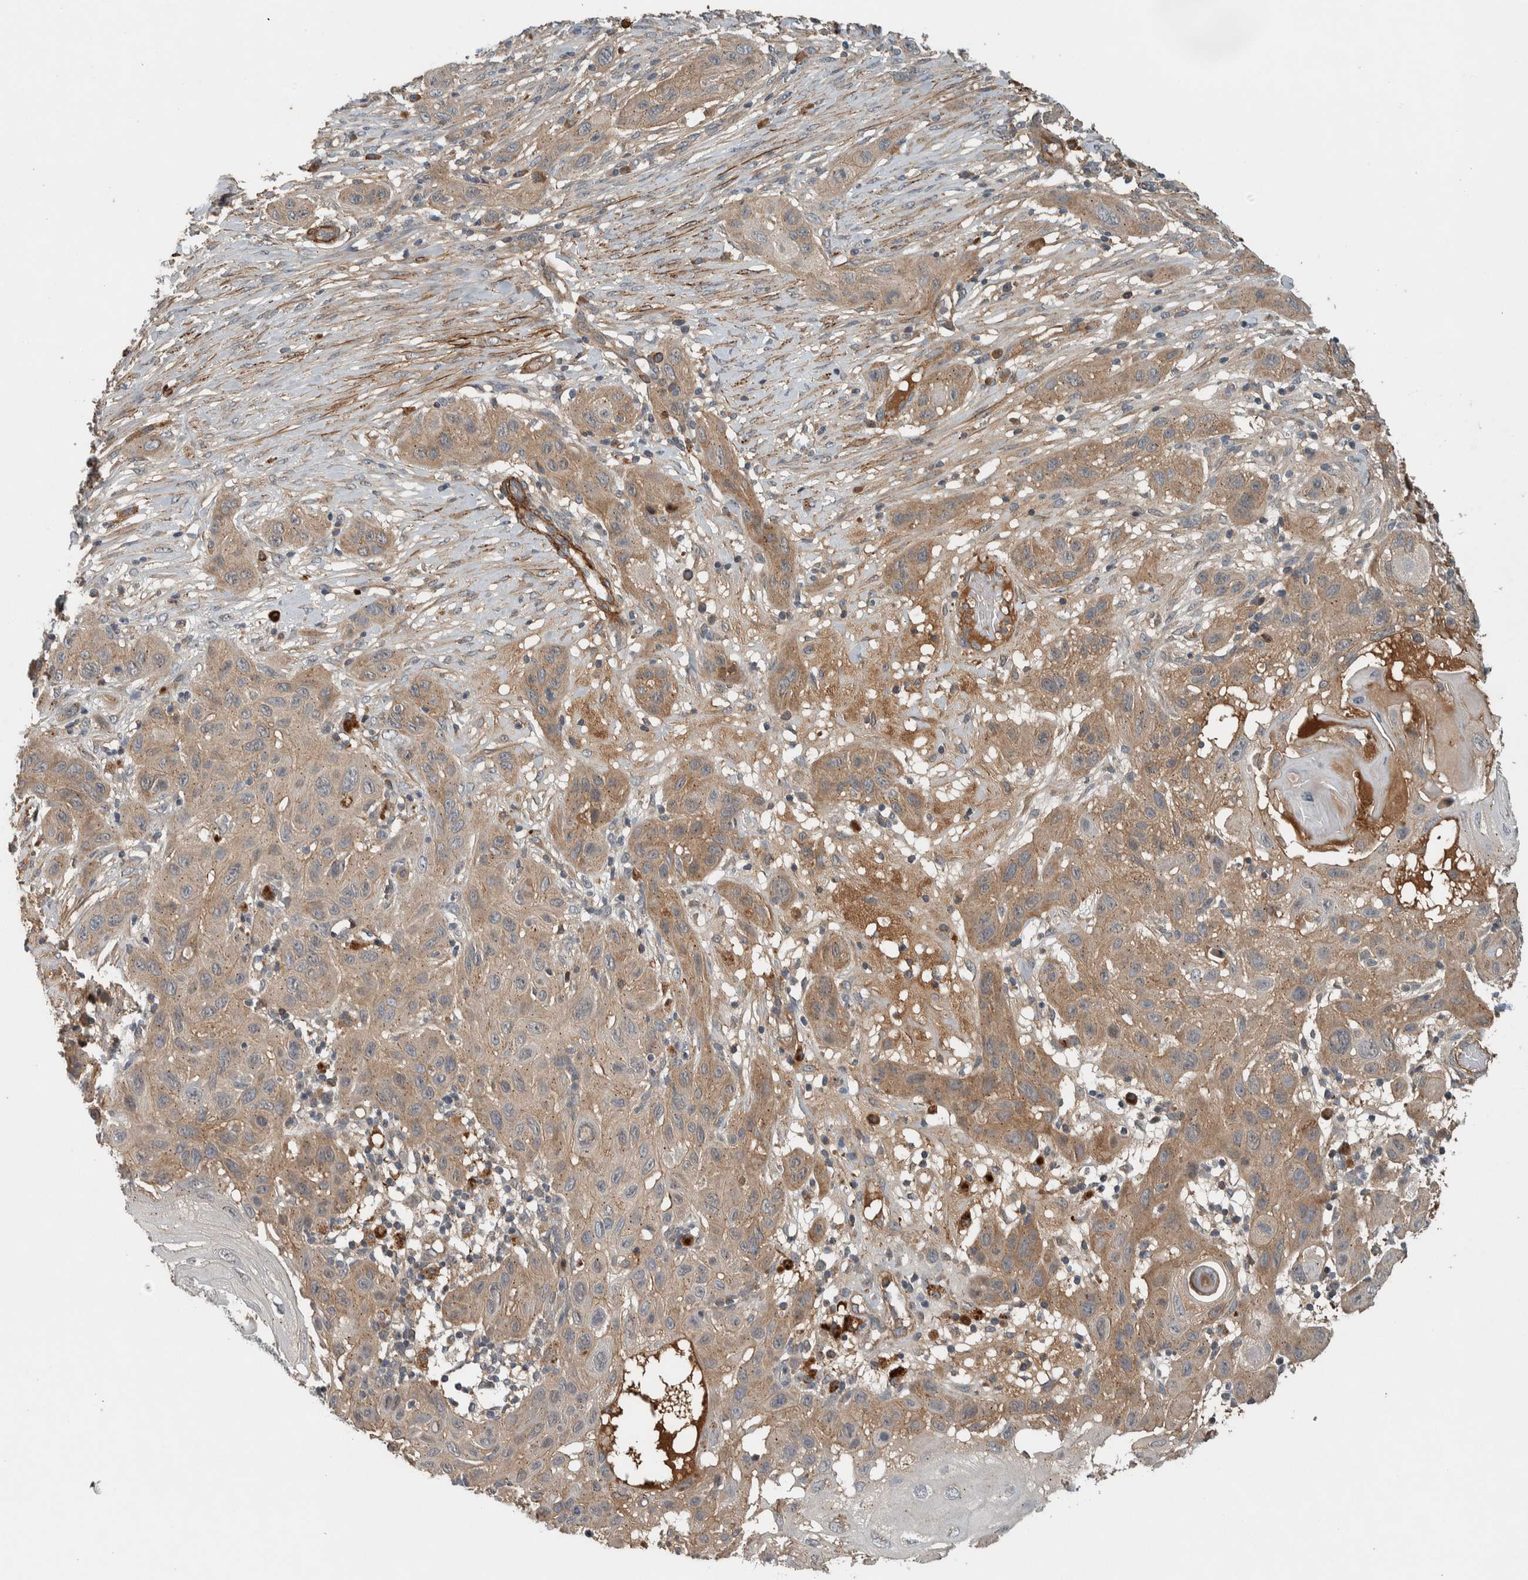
{"staining": {"intensity": "moderate", "quantity": ">75%", "location": "cytoplasmic/membranous"}, "tissue": "skin cancer", "cell_type": "Tumor cells", "image_type": "cancer", "snomed": [{"axis": "morphology", "description": "Squamous cell carcinoma, NOS"}, {"axis": "topography", "description": "Skin"}], "caption": "High-power microscopy captured an IHC histopathology image of skin cancer (squamous cell carcinoma), revealing moderate cytoplasmic/membranous staining in about >75% of tumor cells.", "gene": "LBHD1", "patient": {"sex": "female", "age": 96}}